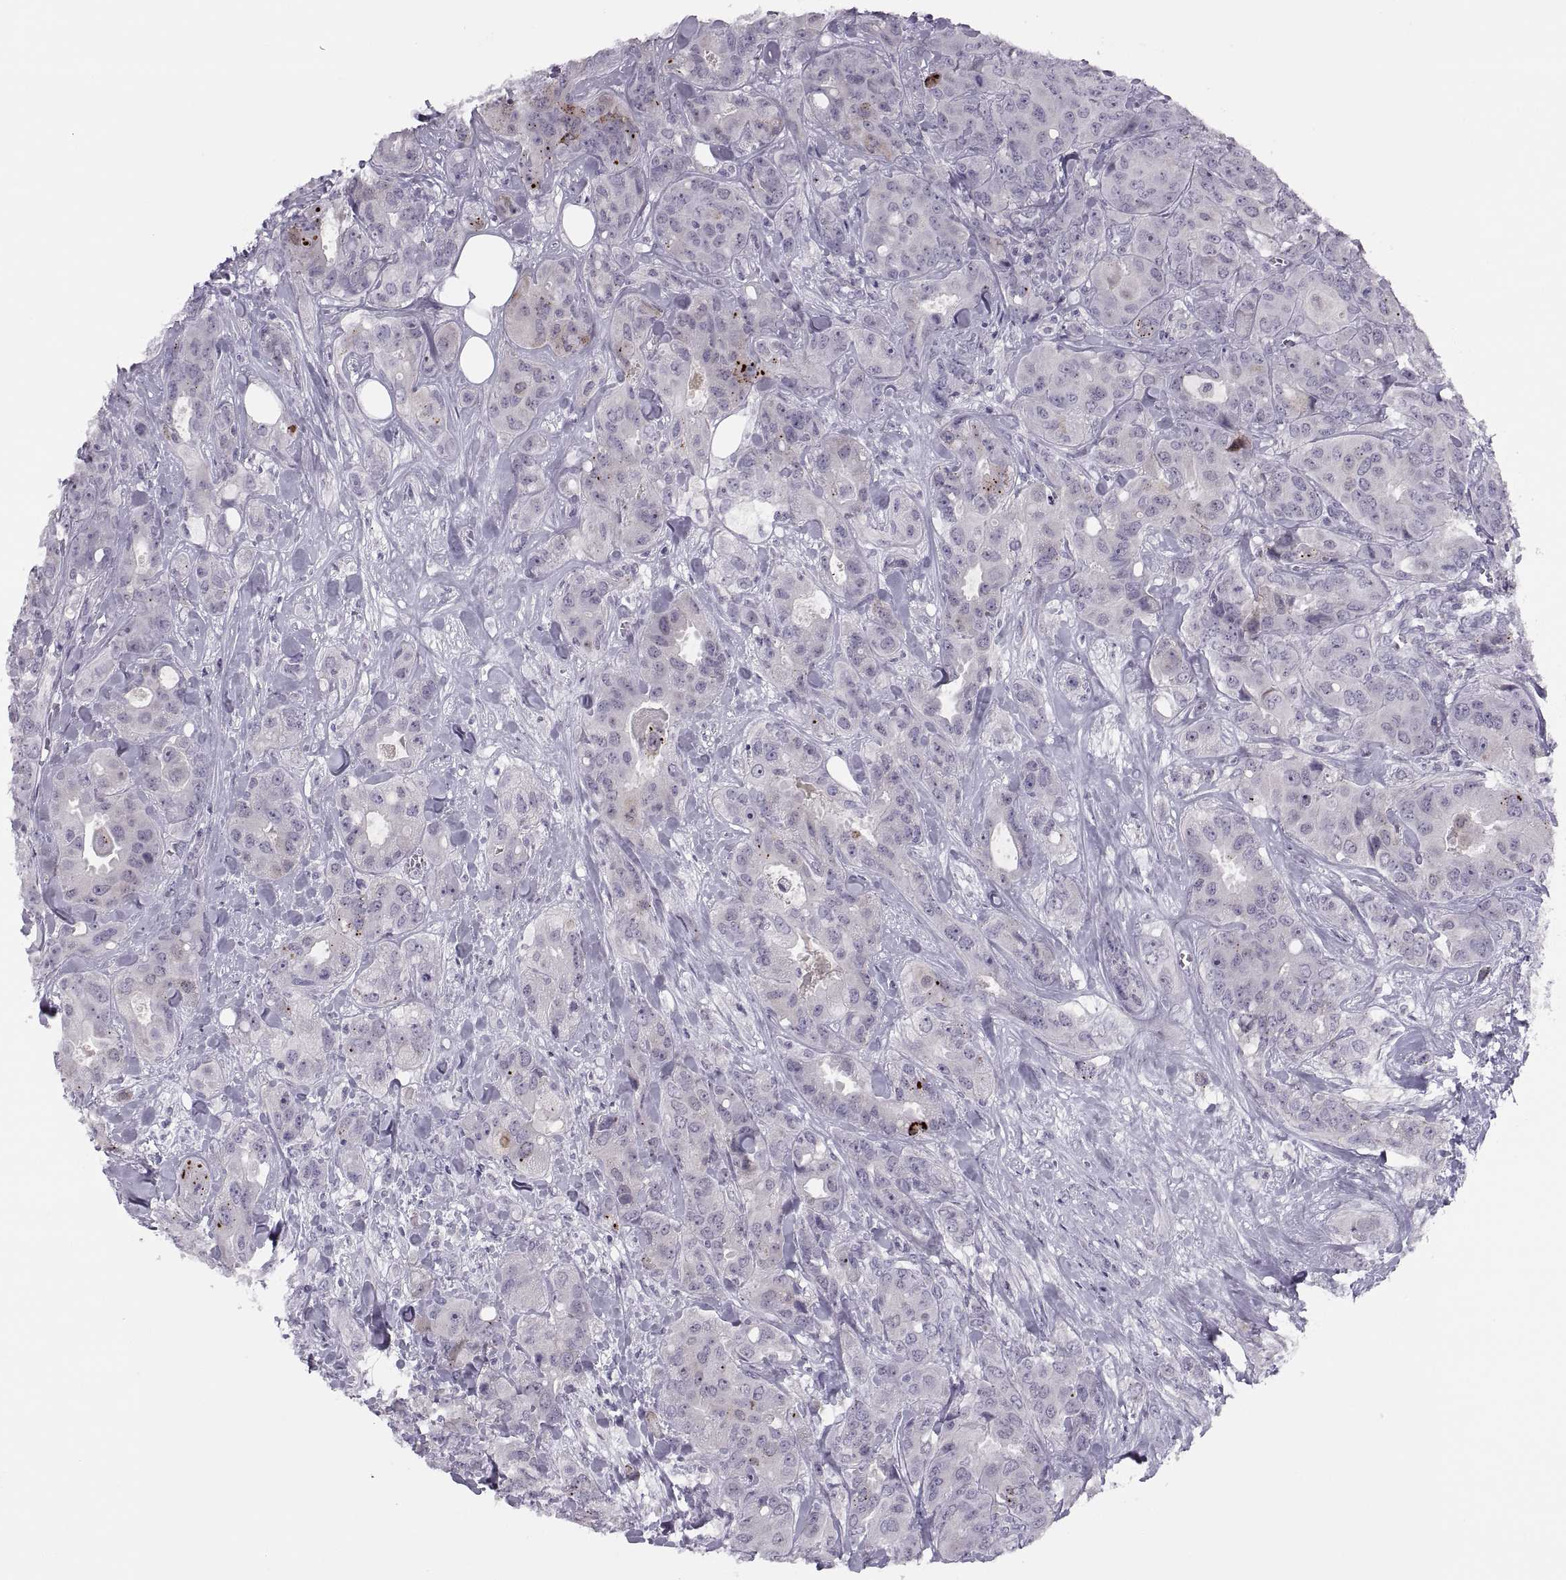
{"staining": {"intensity": "negative", "quantity": "none", "location": "none"}, "tissue": "breast cancer", "cell_type": "Tumor cells", "image_type": "cancer", "snomed": [{"axis": "morphology", "description": "Duct carcinoma"}, {"axis": "topography", "description": "Breast"}], "caption": "IHC micrograph of neoplastic tissue: intraductal carcinoma (breast) stained with DAB (3,3'-diaminobenzidine) displays no significant protein staining in tumor cells.", "gene": "CHCT1", "patient": {"sex": "female", "age": 43}}